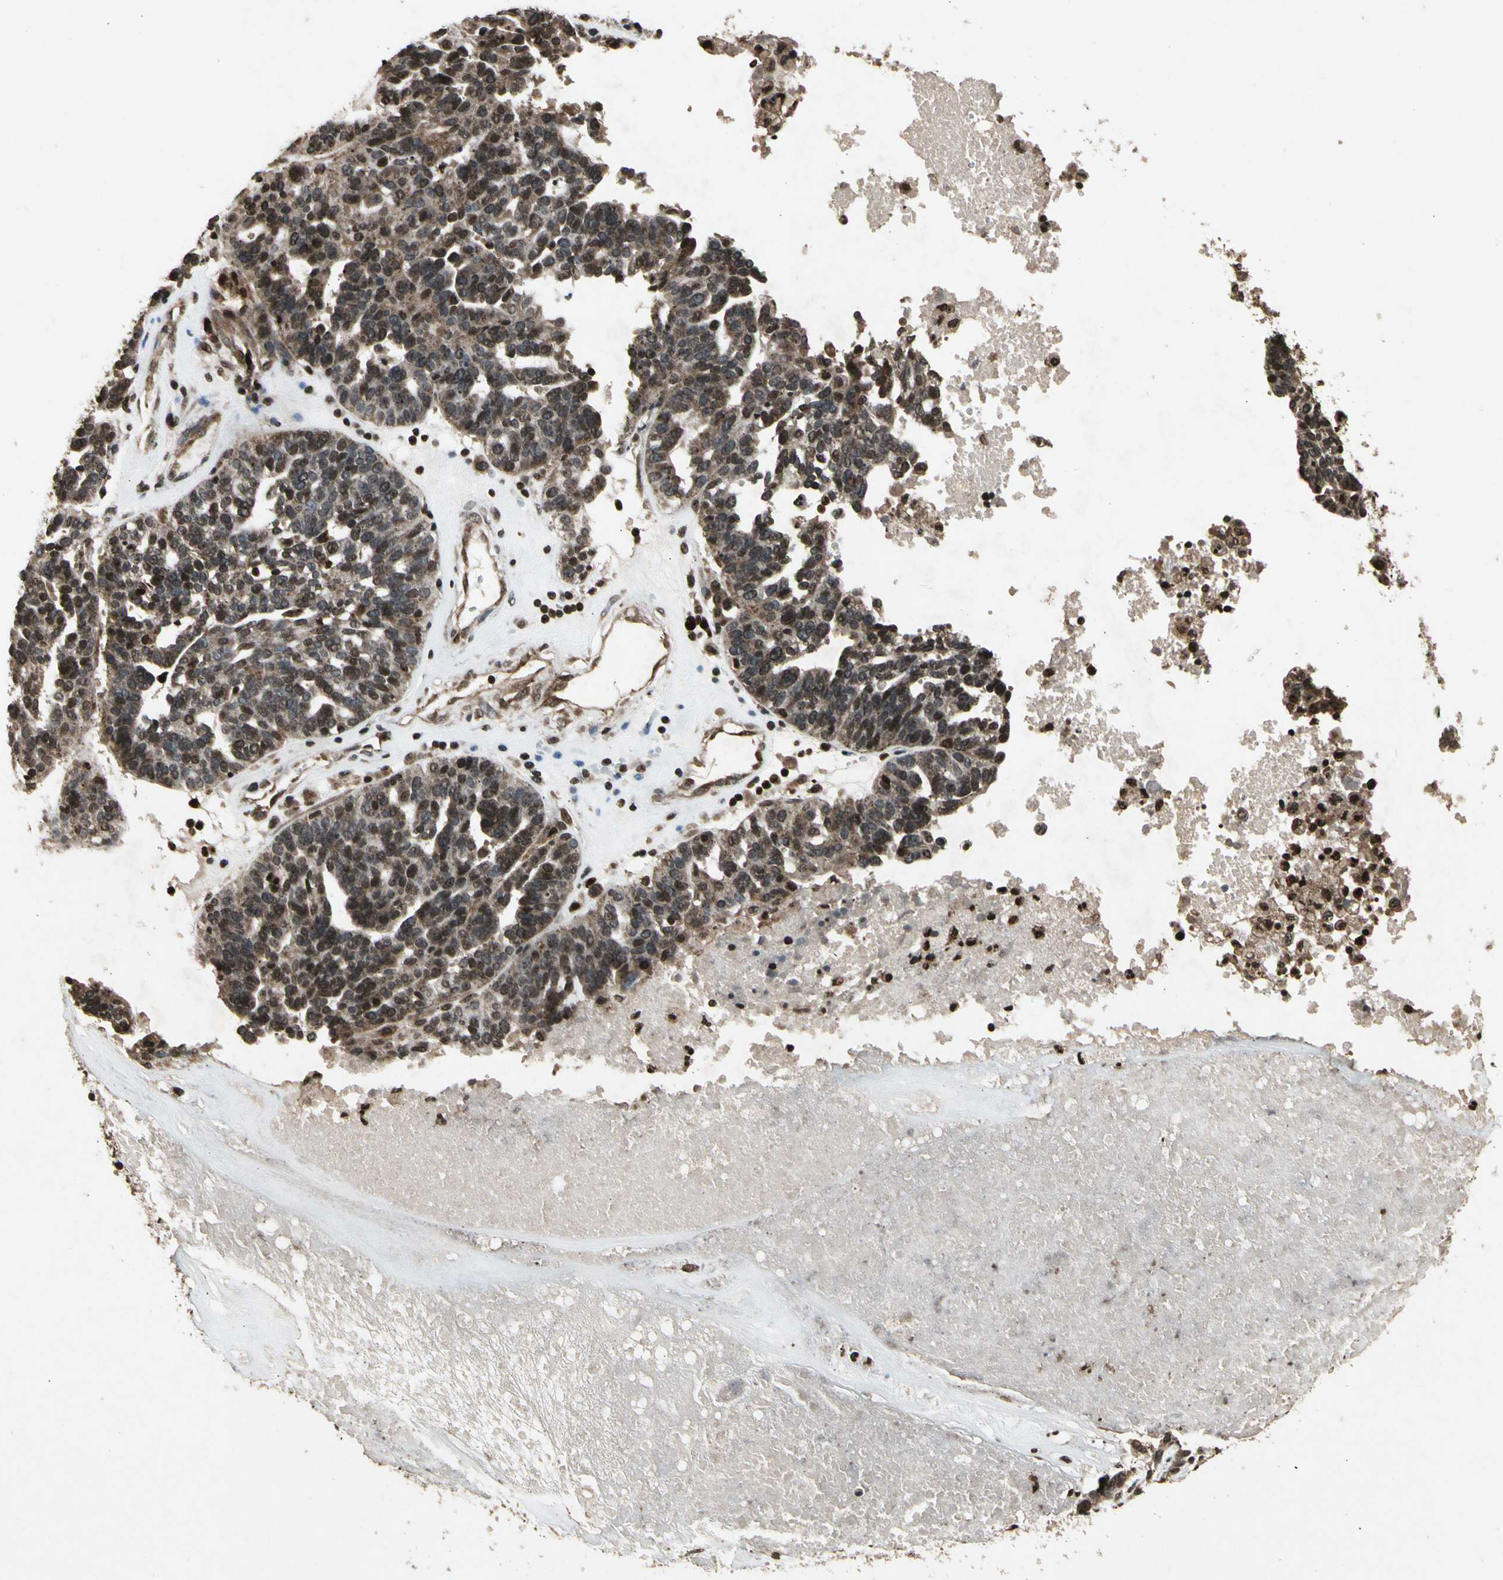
{"staining": {"intensity": "moderate", "quantity": ">75%", "location": "cytoplasmic/membranous,nuclear"}, "tissue": "ovarian cancer", "cell_type": "Tumor cells", "image_type": "cancer", "snomed": [{"axis": "morphology", "description": "Cystadenocarcinoma, serous, NOS"}, {"axis": "topography", "description": "Ovary"}], "caption": "The micrograph reveals staining of ovarian cancer, revealing moderate cytoplasmic/membranous and nuclear protein staining (brown color) within tumor cells.", "gene": "GLRX", "patient": {"sex": "female", "age": 59}}